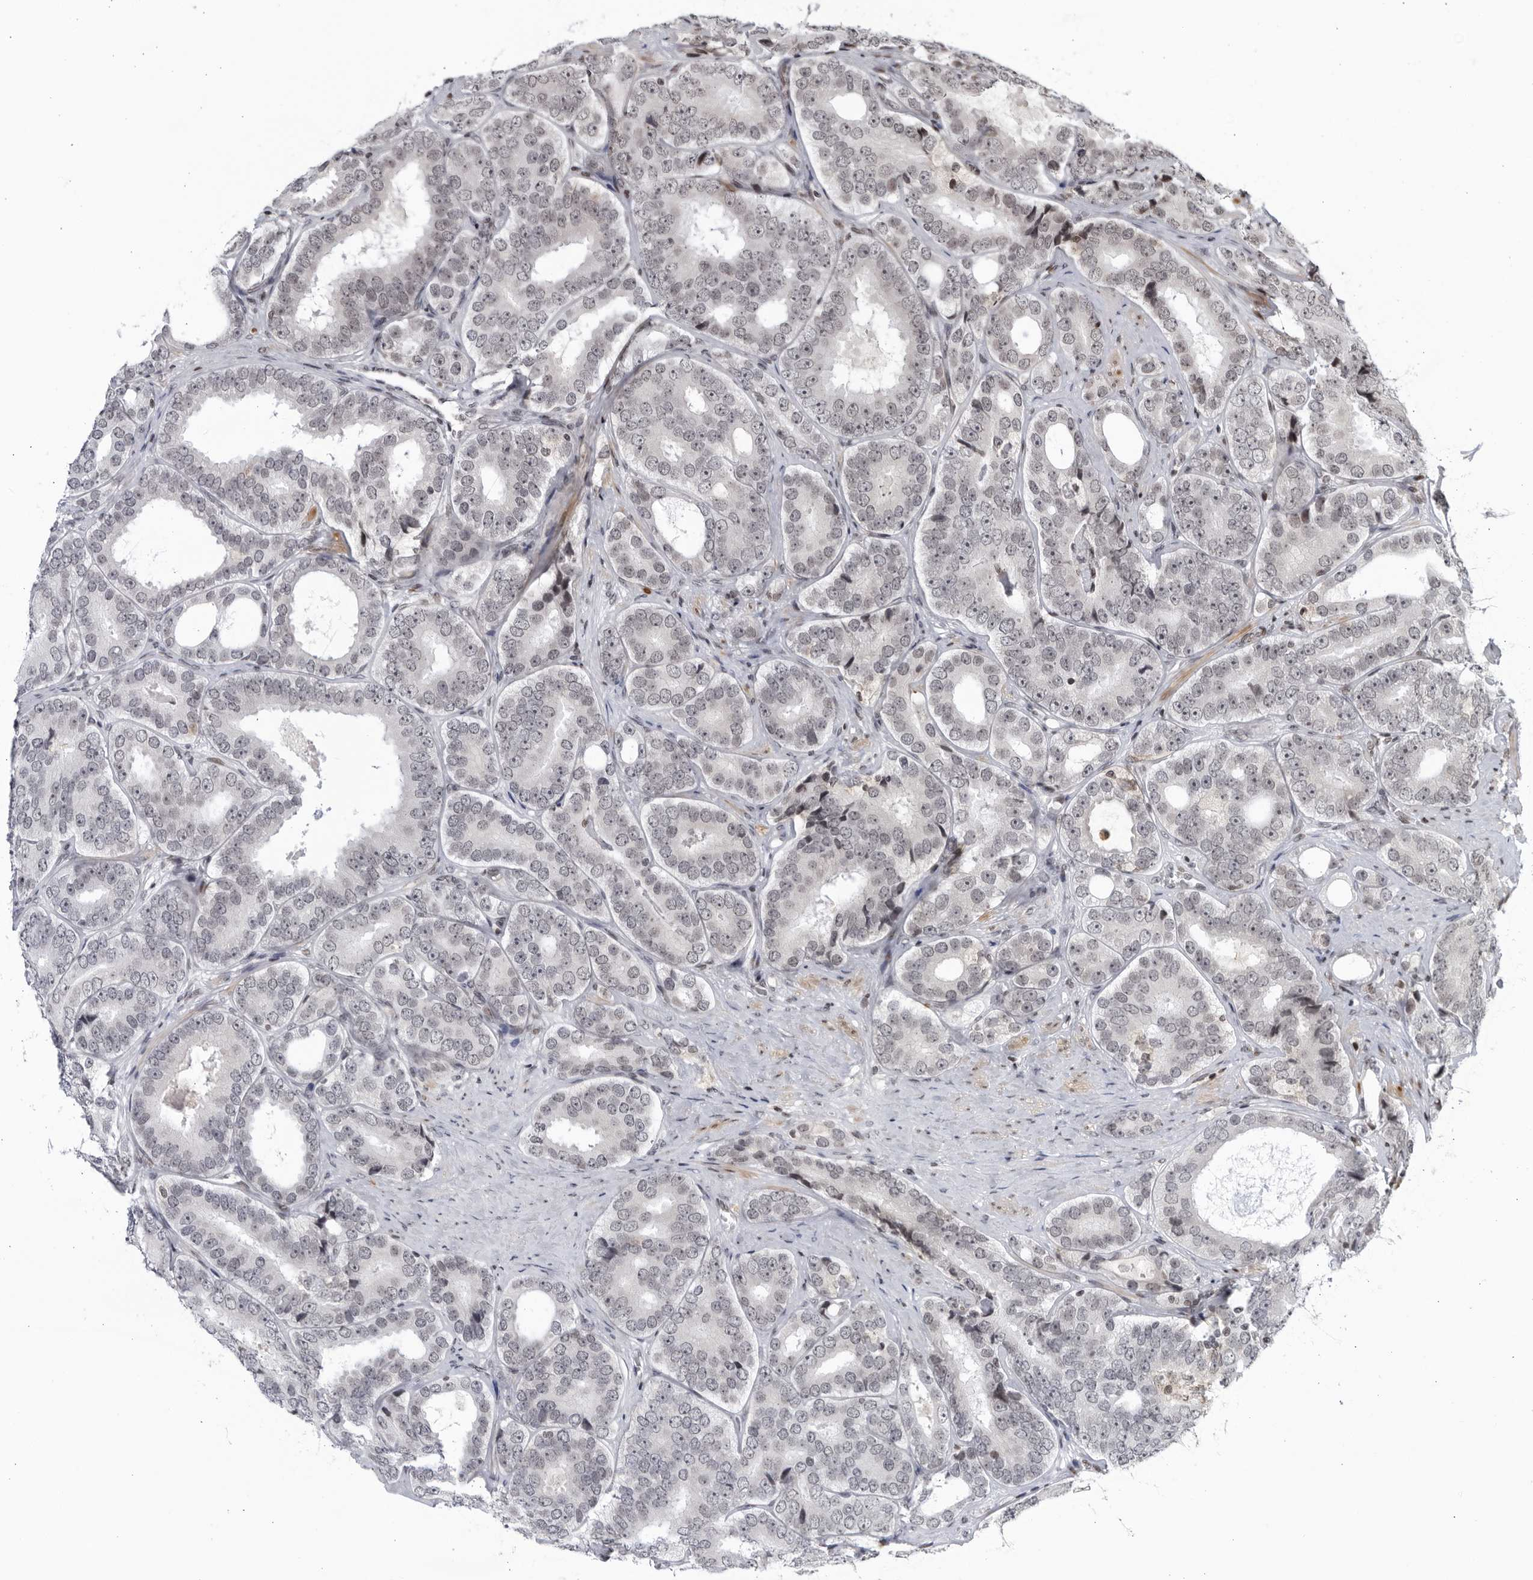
{"staining": {"intensity": "negative", "quantity": "none", "location": "none"}, "tissue": "prostate cancer", "cell_type": "Tumor cells", "image_type": "cancer", "snomed": [{"axis": "morphology", "description": "Adenocarcinoma, High grade"}, {"axis": "topography", "description": "Prostate"}], "caption": "DAB immunohistochemical staining of human prostate cancer (high-grade adenocarcinoma) reveals no significant staining in tumor cells.", "gene": "DTL", "patient": {"sex": "male", "age": 56}}